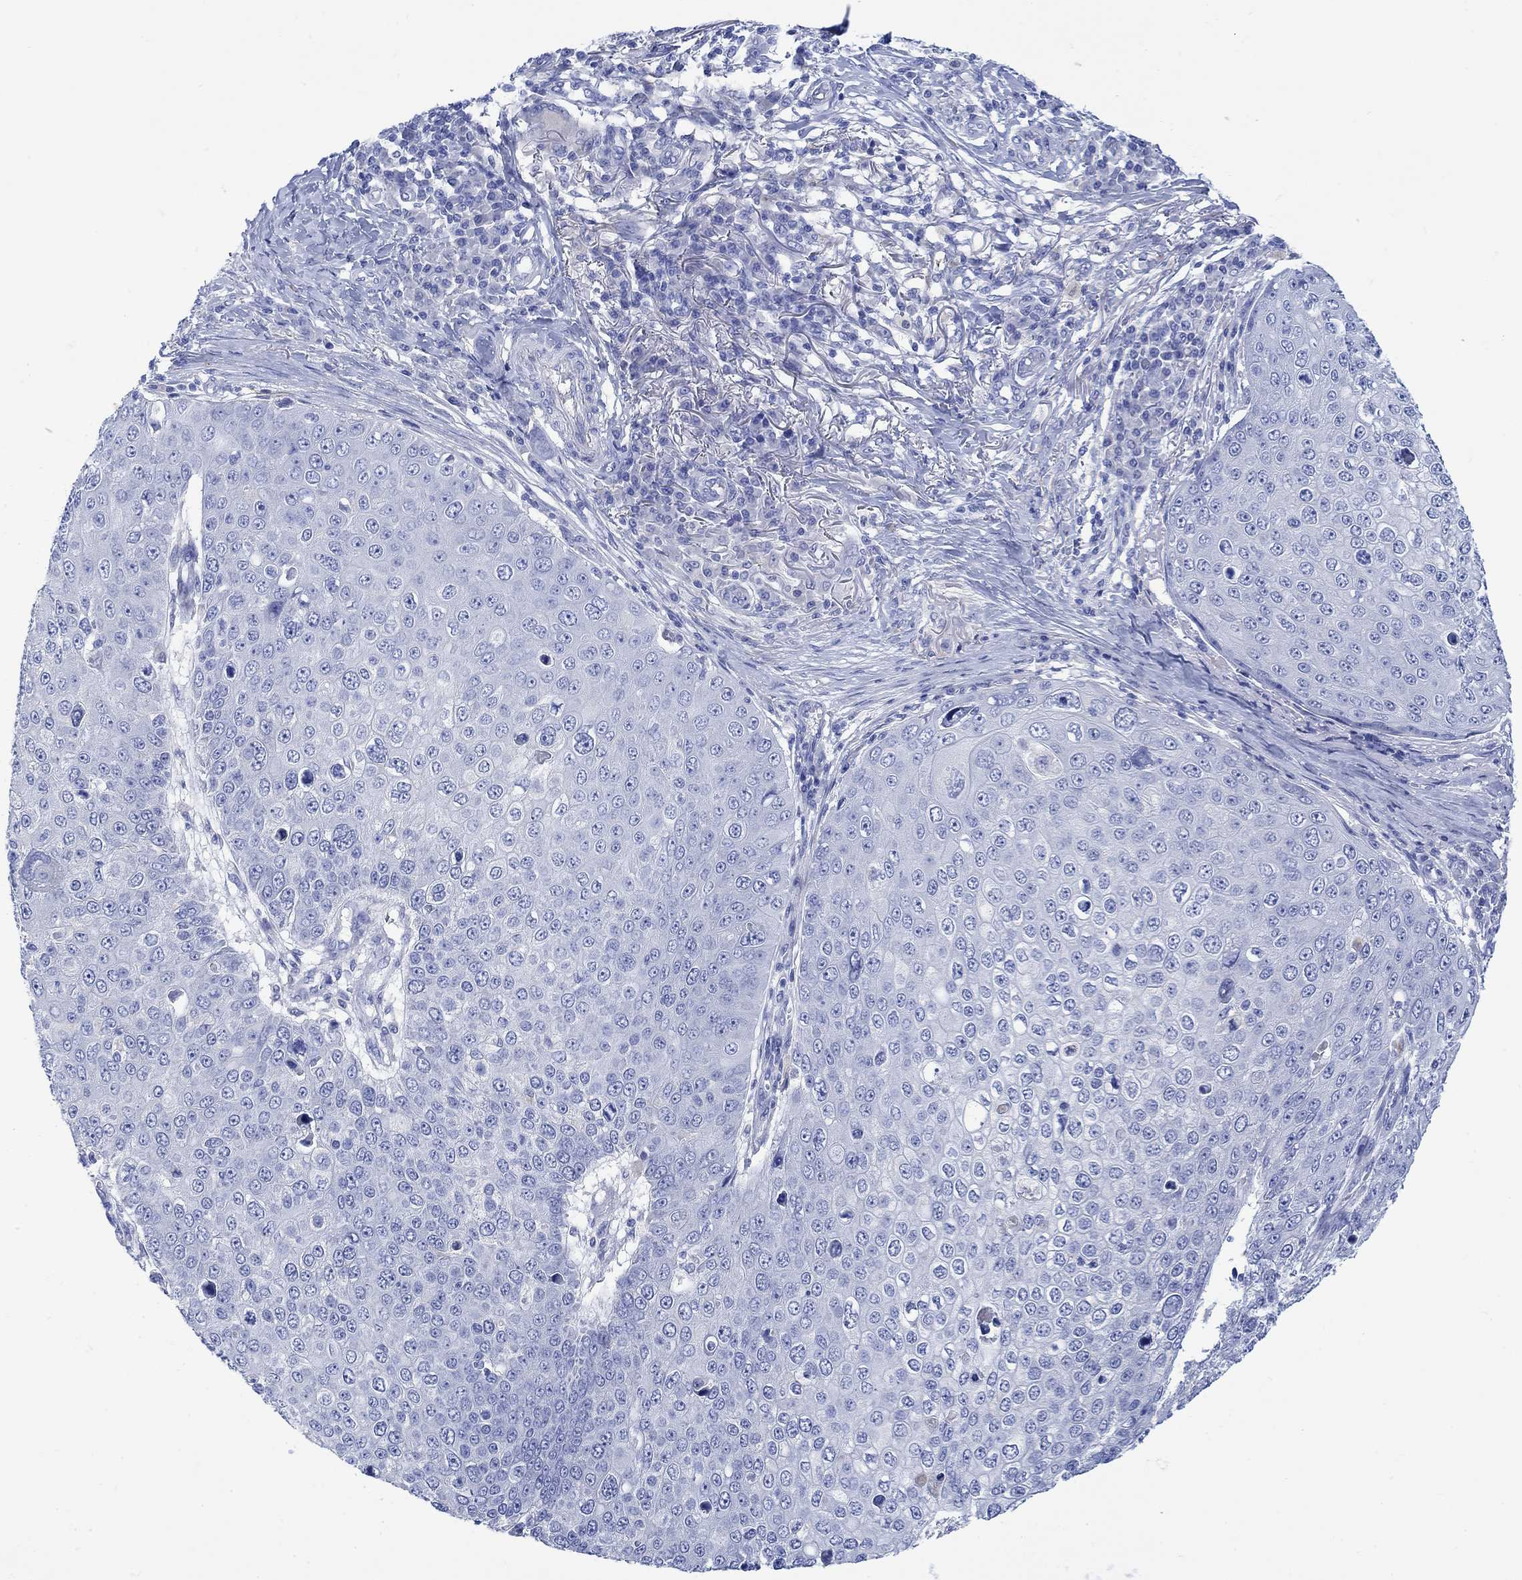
{"staining": {"intensity": "negative", "quantity": "none", "location": "none"}, "tissue": "skin cancer", "cell_type": "Tumor cells", "image_type": "cancer", "snomed": [{"axis": "morphology", "description": "Squamous cell carcinoma, NOS"}, {"axis": "topography", "description": "Skin"}], "caption": "Immunohistochemistry (IHC) histopathology image of neoplastic tissue: human squamous cell carcinoma (skin) stained with DAB (3,3'-diaminobenzidine) demonstrates no significant protein staining in tumor cells.", "gene": "MYL1", "patient": {"sex": "male", "age": 71}}